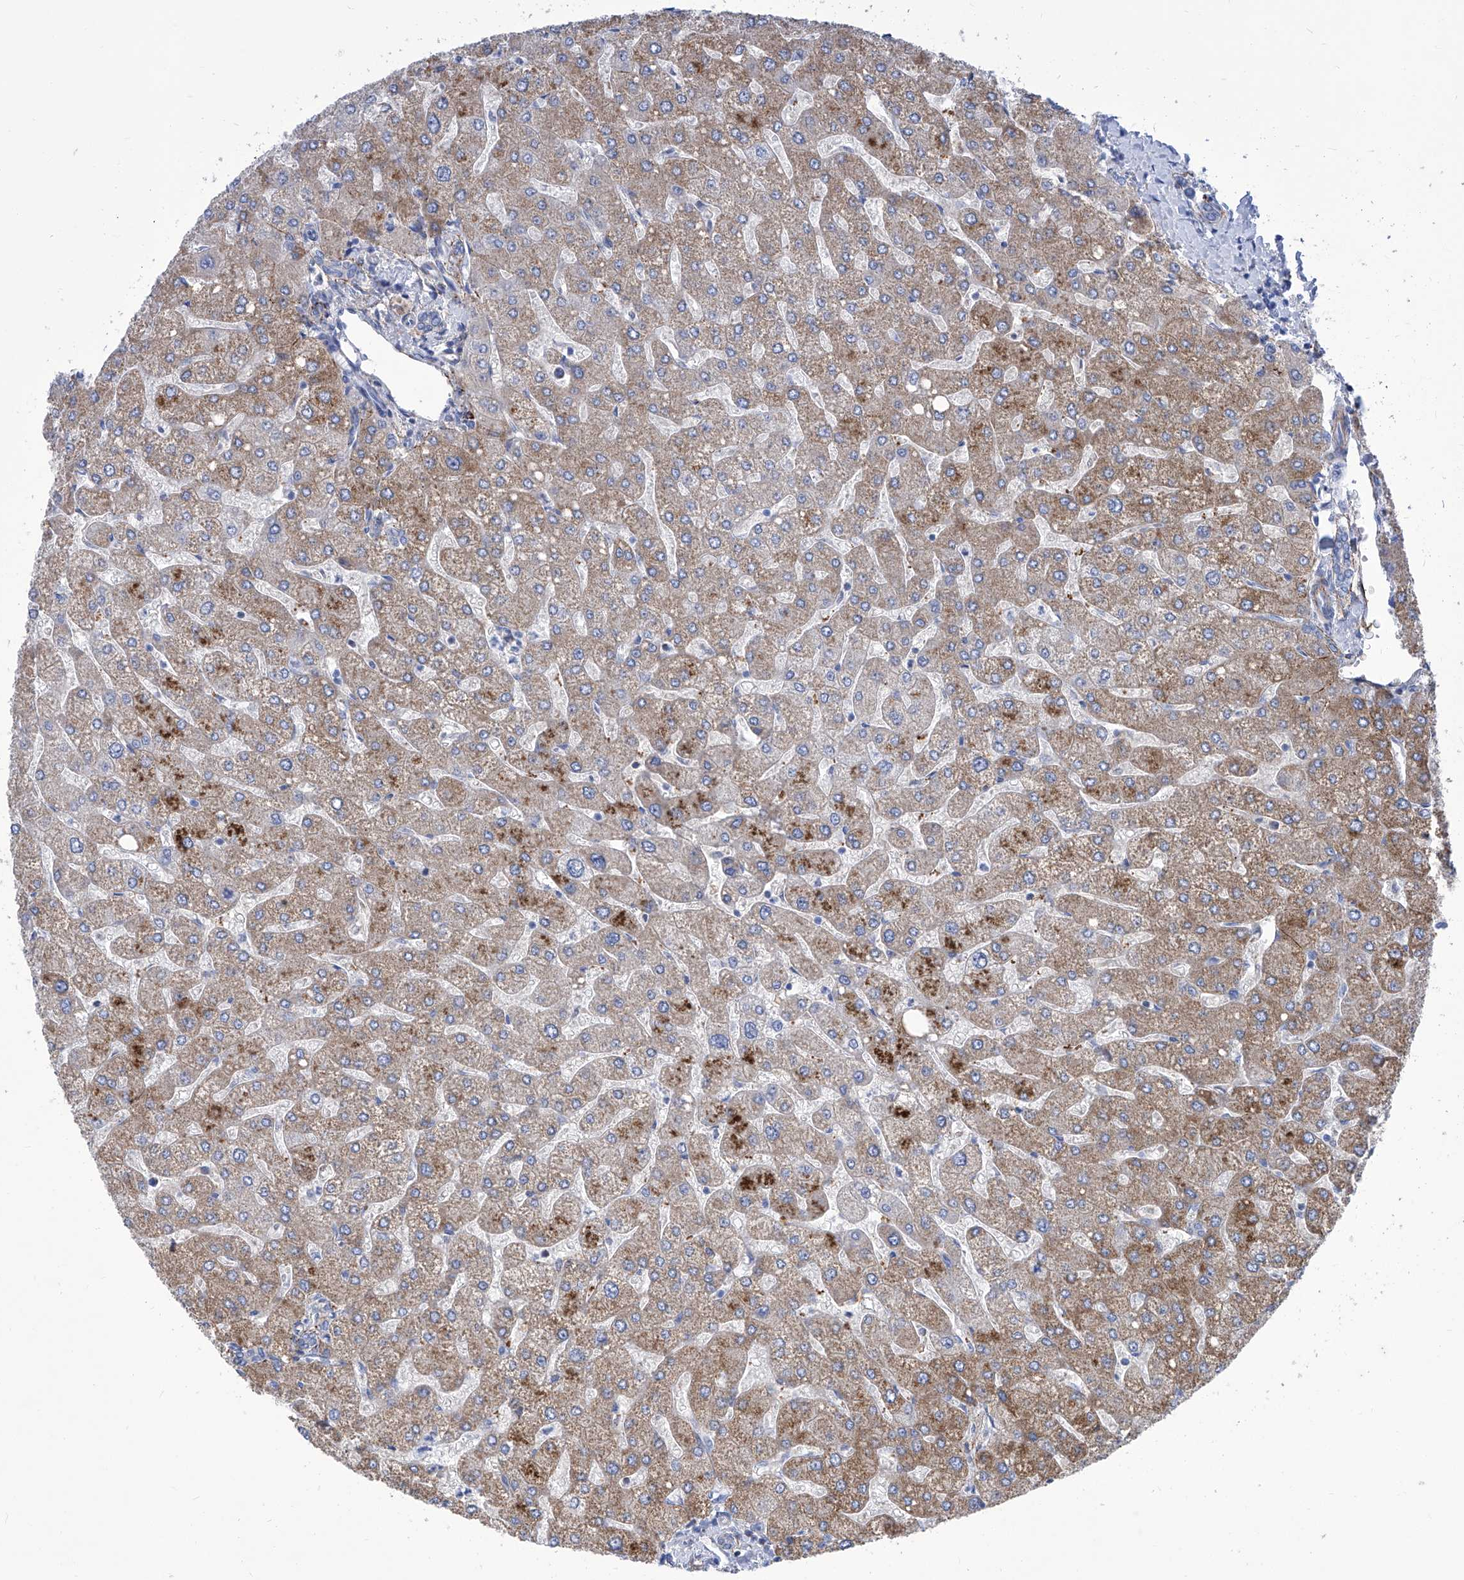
{"staining": {"intensity": "negative", "quantity": "none", "location": "none"}, "tissue": "liver", "cell_type": "Cholangiocytes", "image_type": "normal", "snomed": [{"axis": "morphology", "description": "Normal tissue, NOS"}, {"axis": "topography", "description": "Liver"}], "caption": "A high-resolution photomicrograph shows IHC staining of benign liver, which shows no significant positivity in cholangiocytes.", "gene": "SRBD1", "patient": {"sex": "male", "age": 55}}